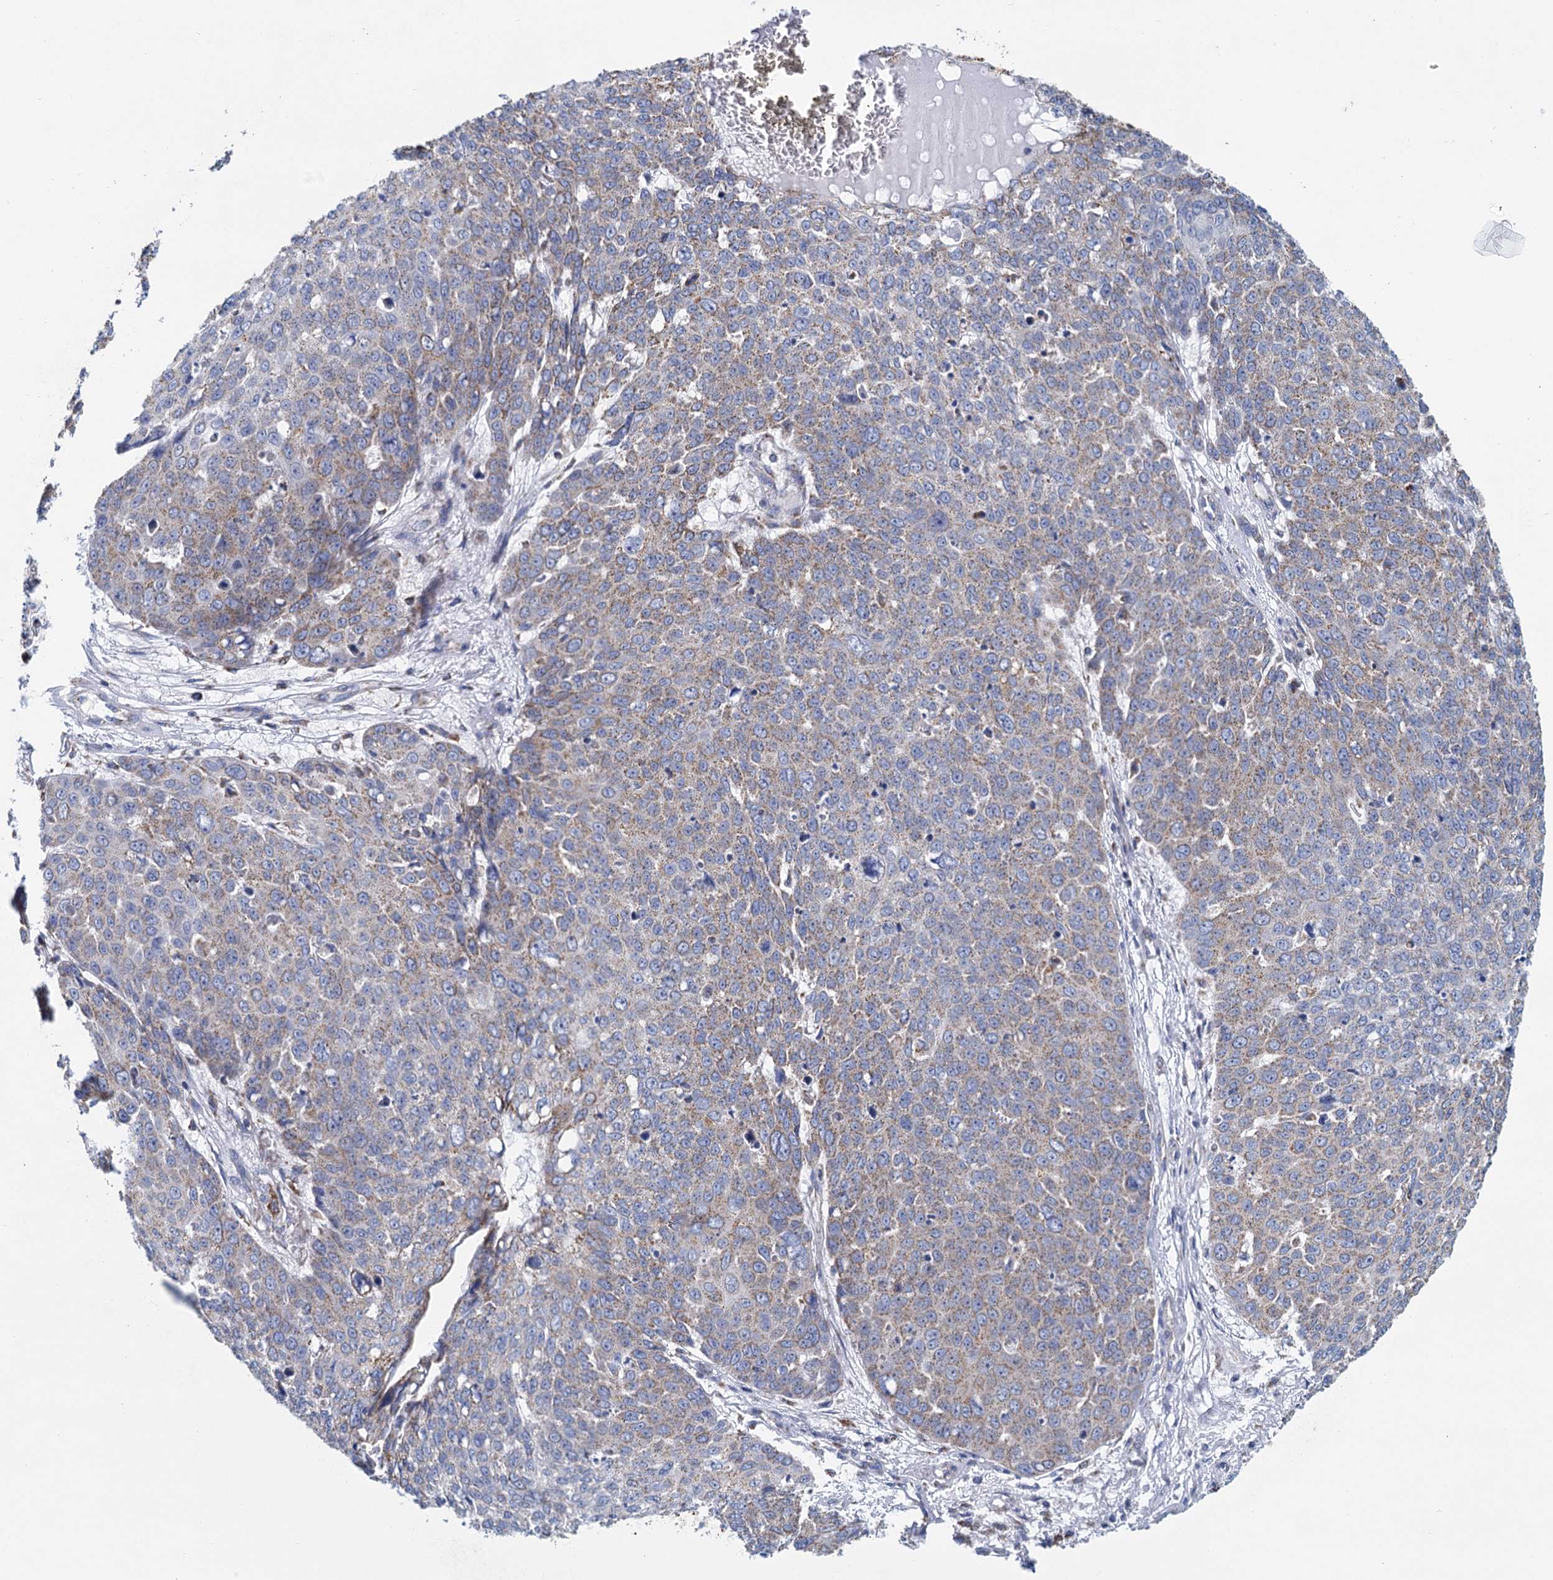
{"staining": {"intensity": "weak", "quantity": "25%-75%", "location": "cytoplasmic/membranous"}, "tissue": "skin cancer", "cell_type": "Tumor cells", "image_type": "cancer", "snomed": [{"axis": "morphology", "description": "Squamous cell carcinoma, NOS"}, {"axis": "topography", "description": "Skin"}], "caption": "Tumor cells display low levels of weak cytoplasmic/membranous positivity in about 25%-75% of cells in human skin cancer.", "gene": "CCP110", "patient": {"sex": "male", "age": 71}}